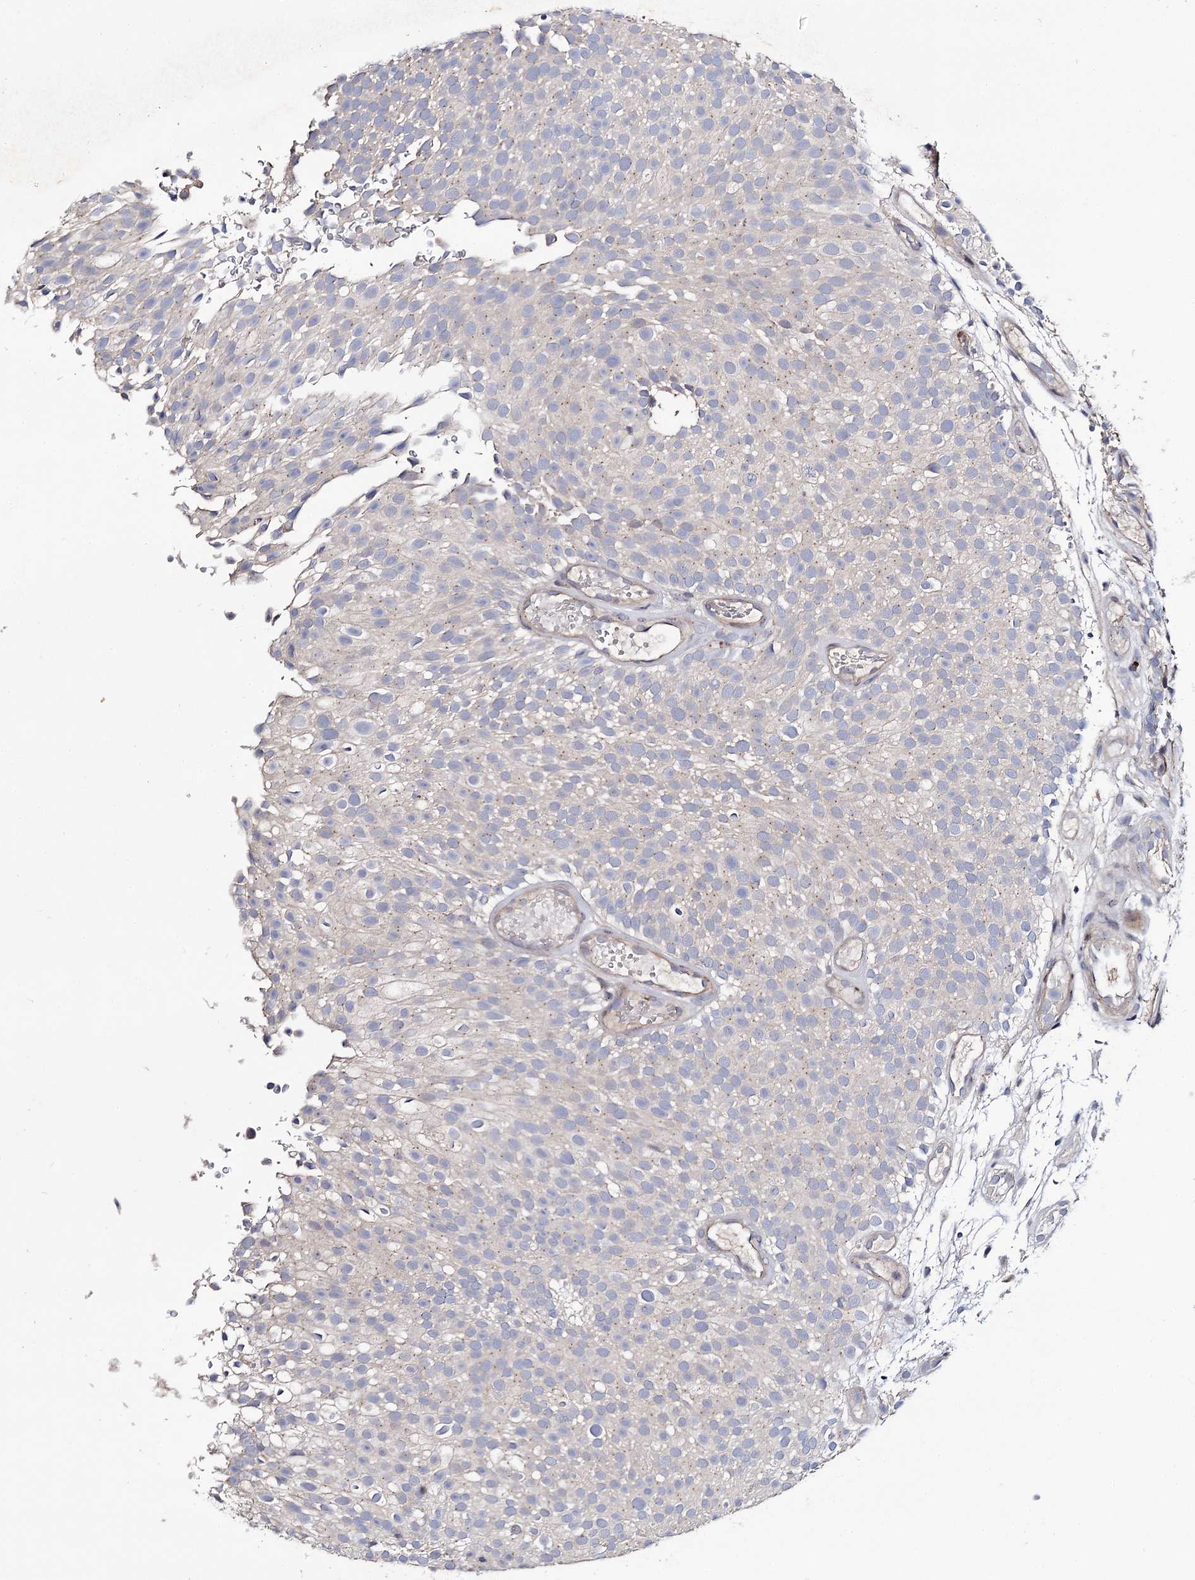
{"staining": {"intensity": "negative", "quantity": "none", "location": "none"}, "tissue": "urothelial cancer", "cell_type": "Tumor cells", "image_type": "cancer", "snomed": [{"axis": "morphology", "description": "Urothelial carcinoma, Low grade"}, {"axis": "topography", "description": "Urinary bladder"}], "caption": "IHC micrograph of human urothelial cancer stained for a protein (brown), which displays no positivity in tumor cells. (Immunohistochemistry, brightfield microscopy, high magnification).", "gene": "MINDY3", "patient": {"sex": "male", "age": 78}}